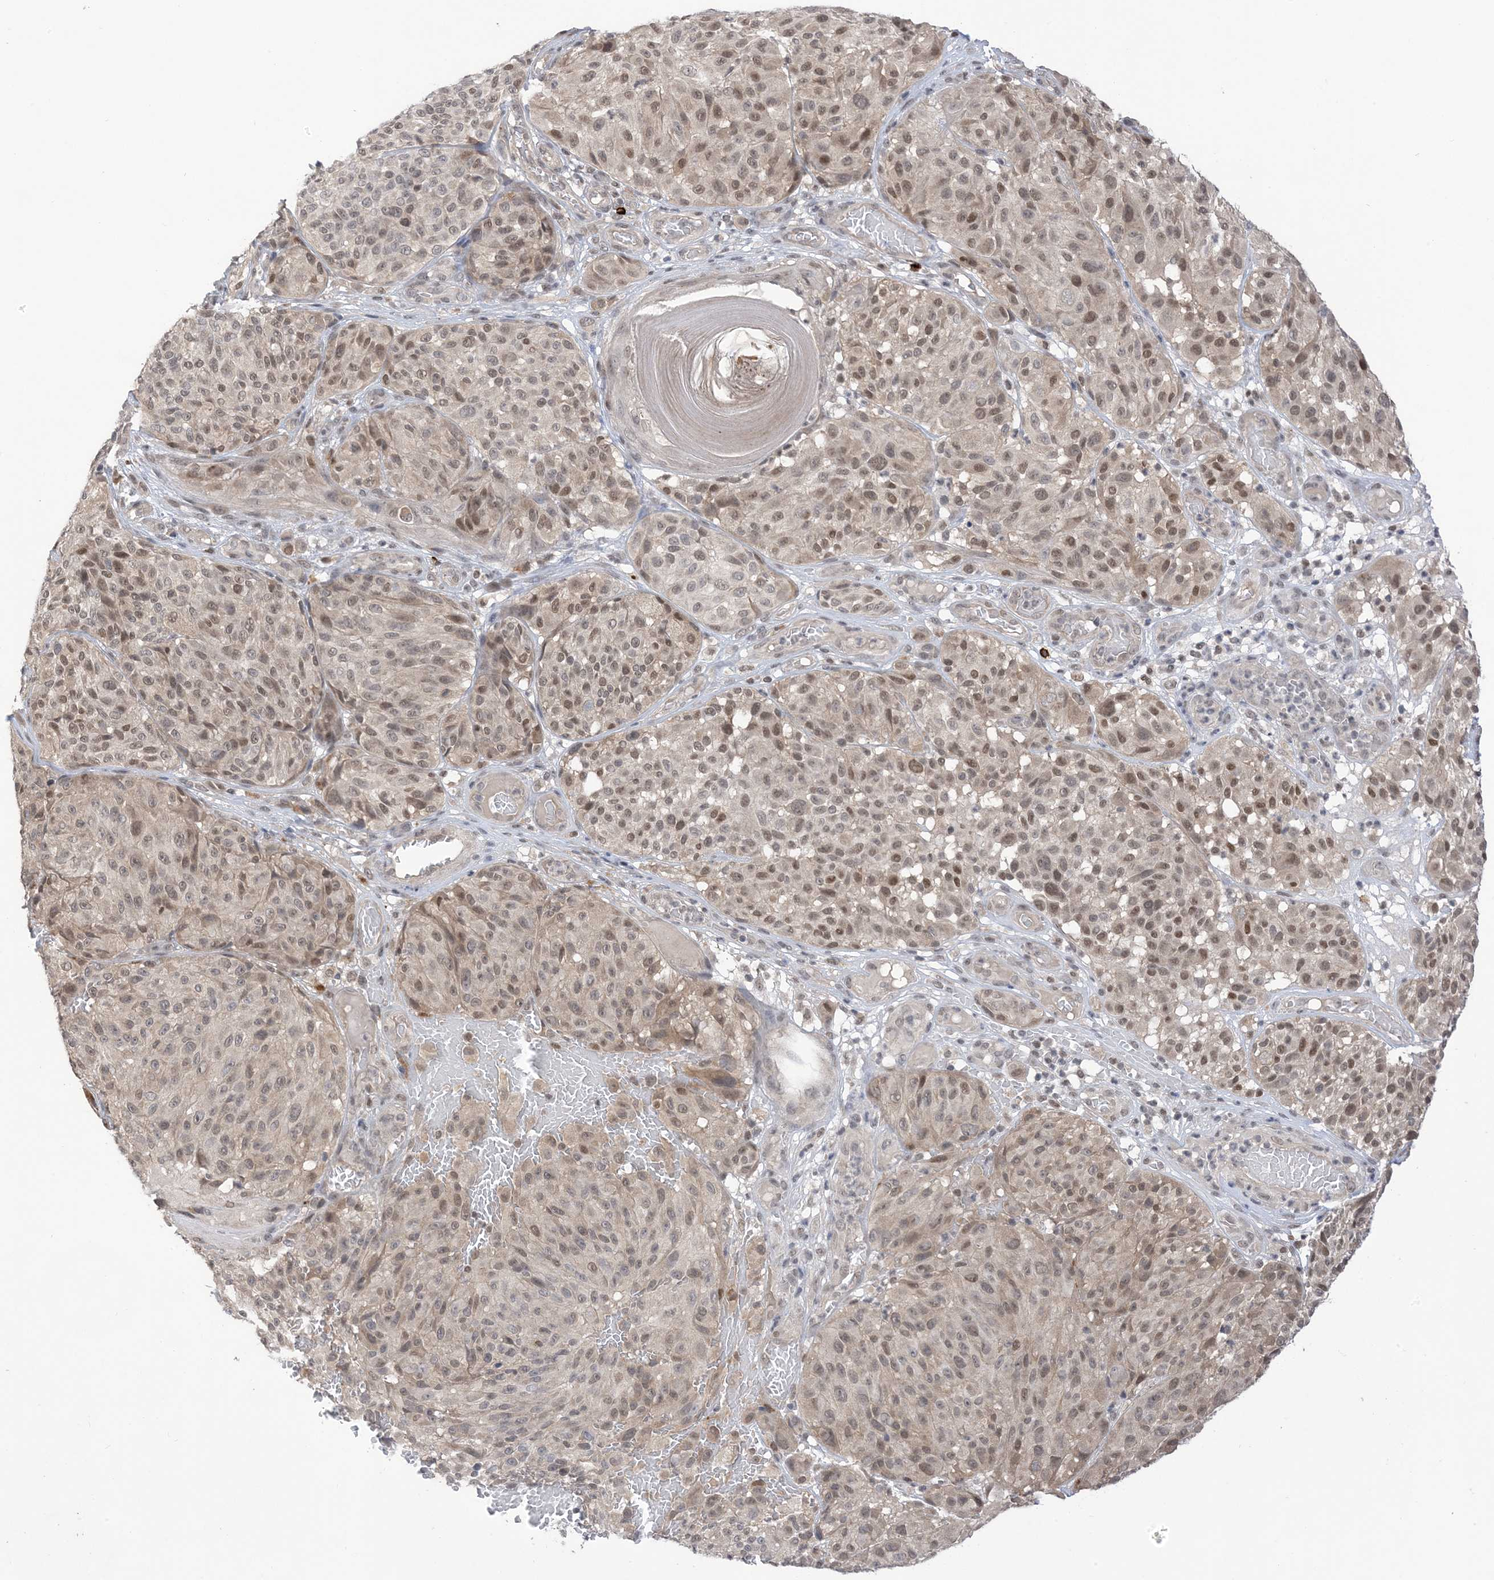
{"staining": {"intensity": "weak", "quantity": ">75%", "location": "nuclear"}, "tissue": "melanoma", "cell_type": "Tumor cells", "image_type": "cancer", "snomed": [{"axis": "morphology", "description": "Malignant melanoma, NOS"}, {"axis": "topography", "description": "Skin"}], "caption": "About >75% of tumor cells in human melanoma demonstrate weak nuclear protein staining as visualized by brown immunohistochemical staining.", "gene": "RANBP9", "patient": {"sex": "male", "age": 83}}